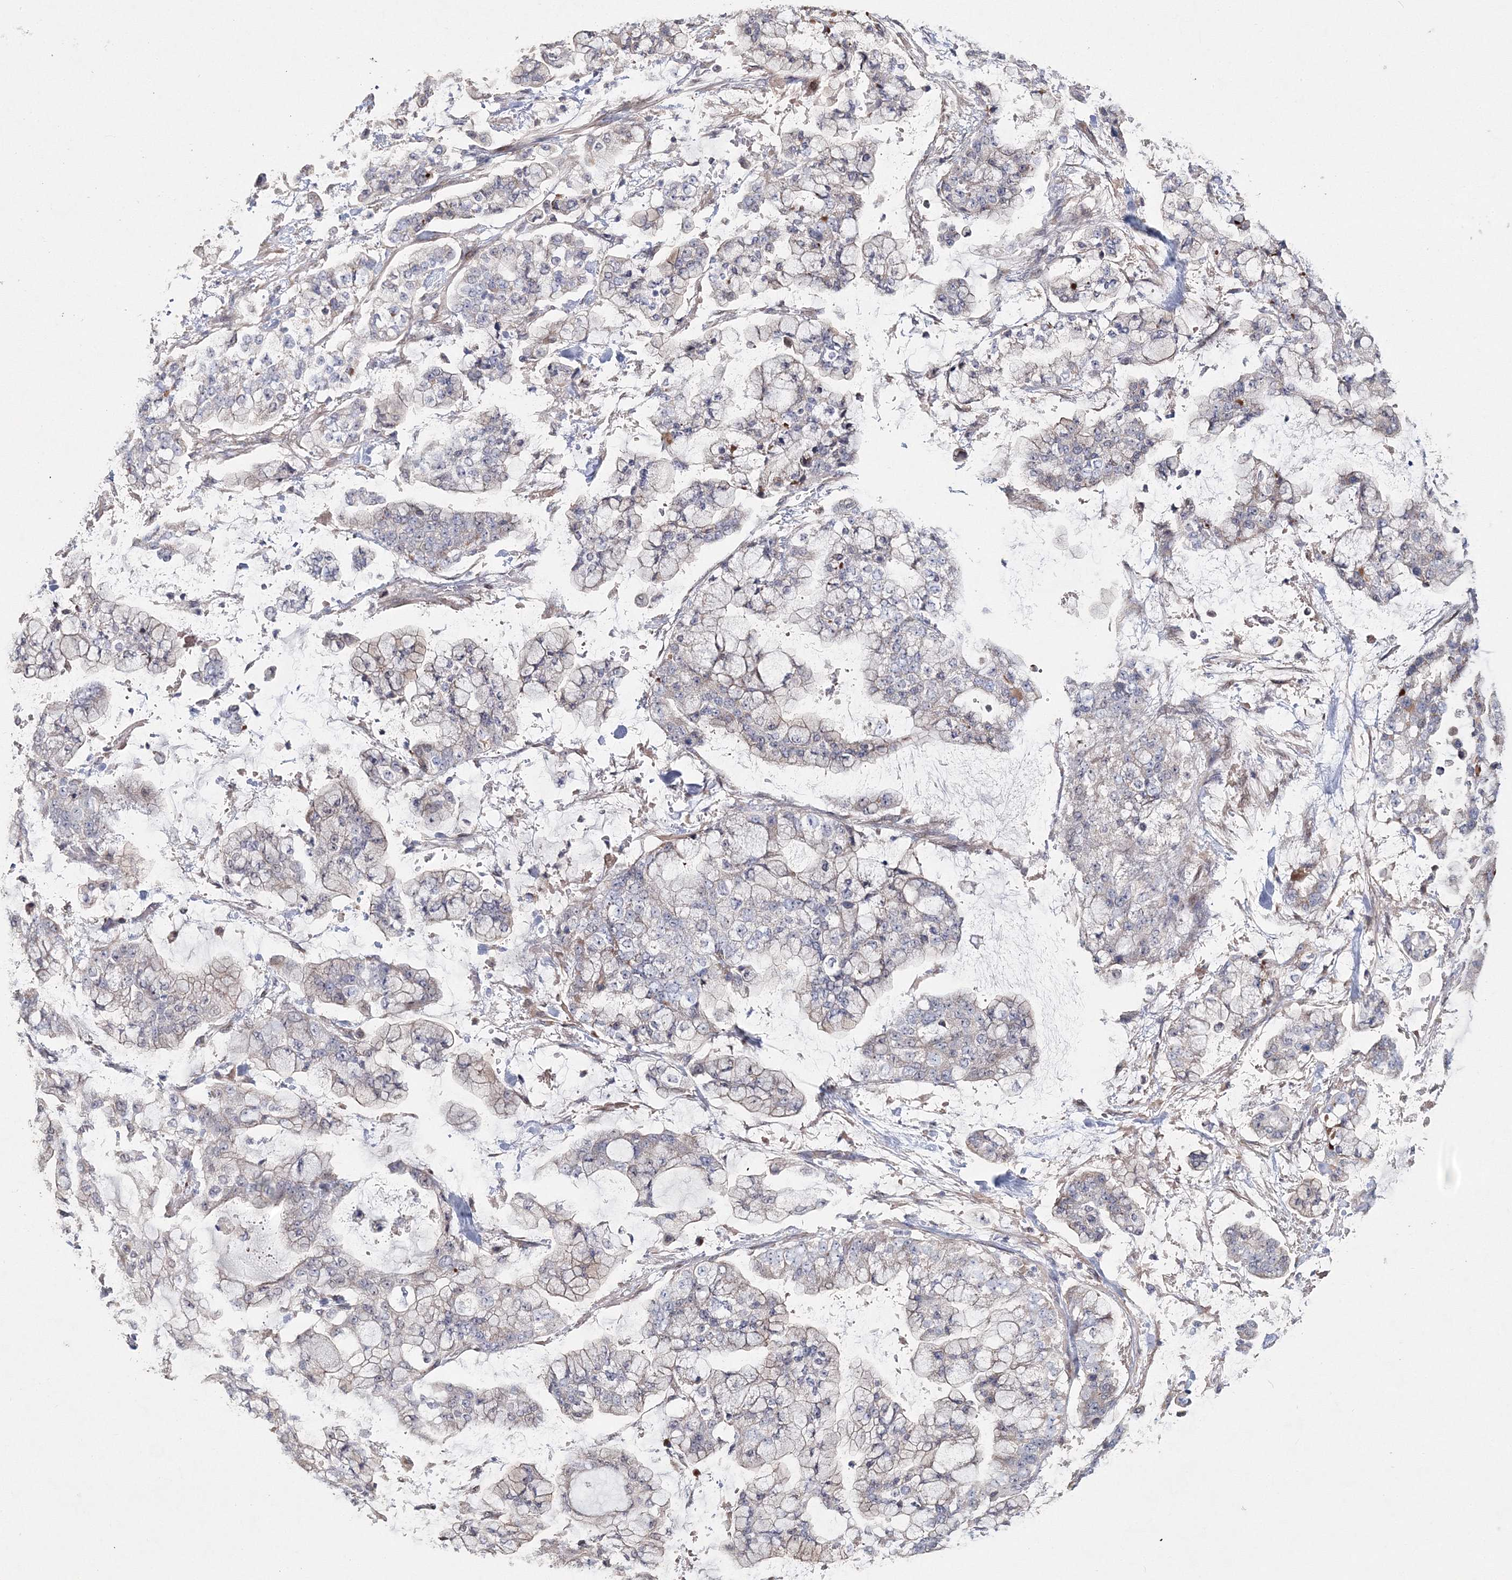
{"staining": {"intensity": "negative", "quantity": "none", "location": "none"}, "tissue": "stomach cancer", "cell_type": "Tumor cells", "image_type": "cancer", "snomed": [{"axis": "morphology", "description": "Normal tissue, NOS"}, {"axis": "morphology", "description": "Adenocarcinoma, NOS"}, {"axis": "topography", "description": "Stomach, upper"}, {"axis": "topography", "description": "Stomach"}], "caption": "This is an IHC micrograph of human adenocarcinoma (stomach). There is no expression in tumor cells.", "gene": "GJB5", "patient": {"sex": "male", "age": 76}}